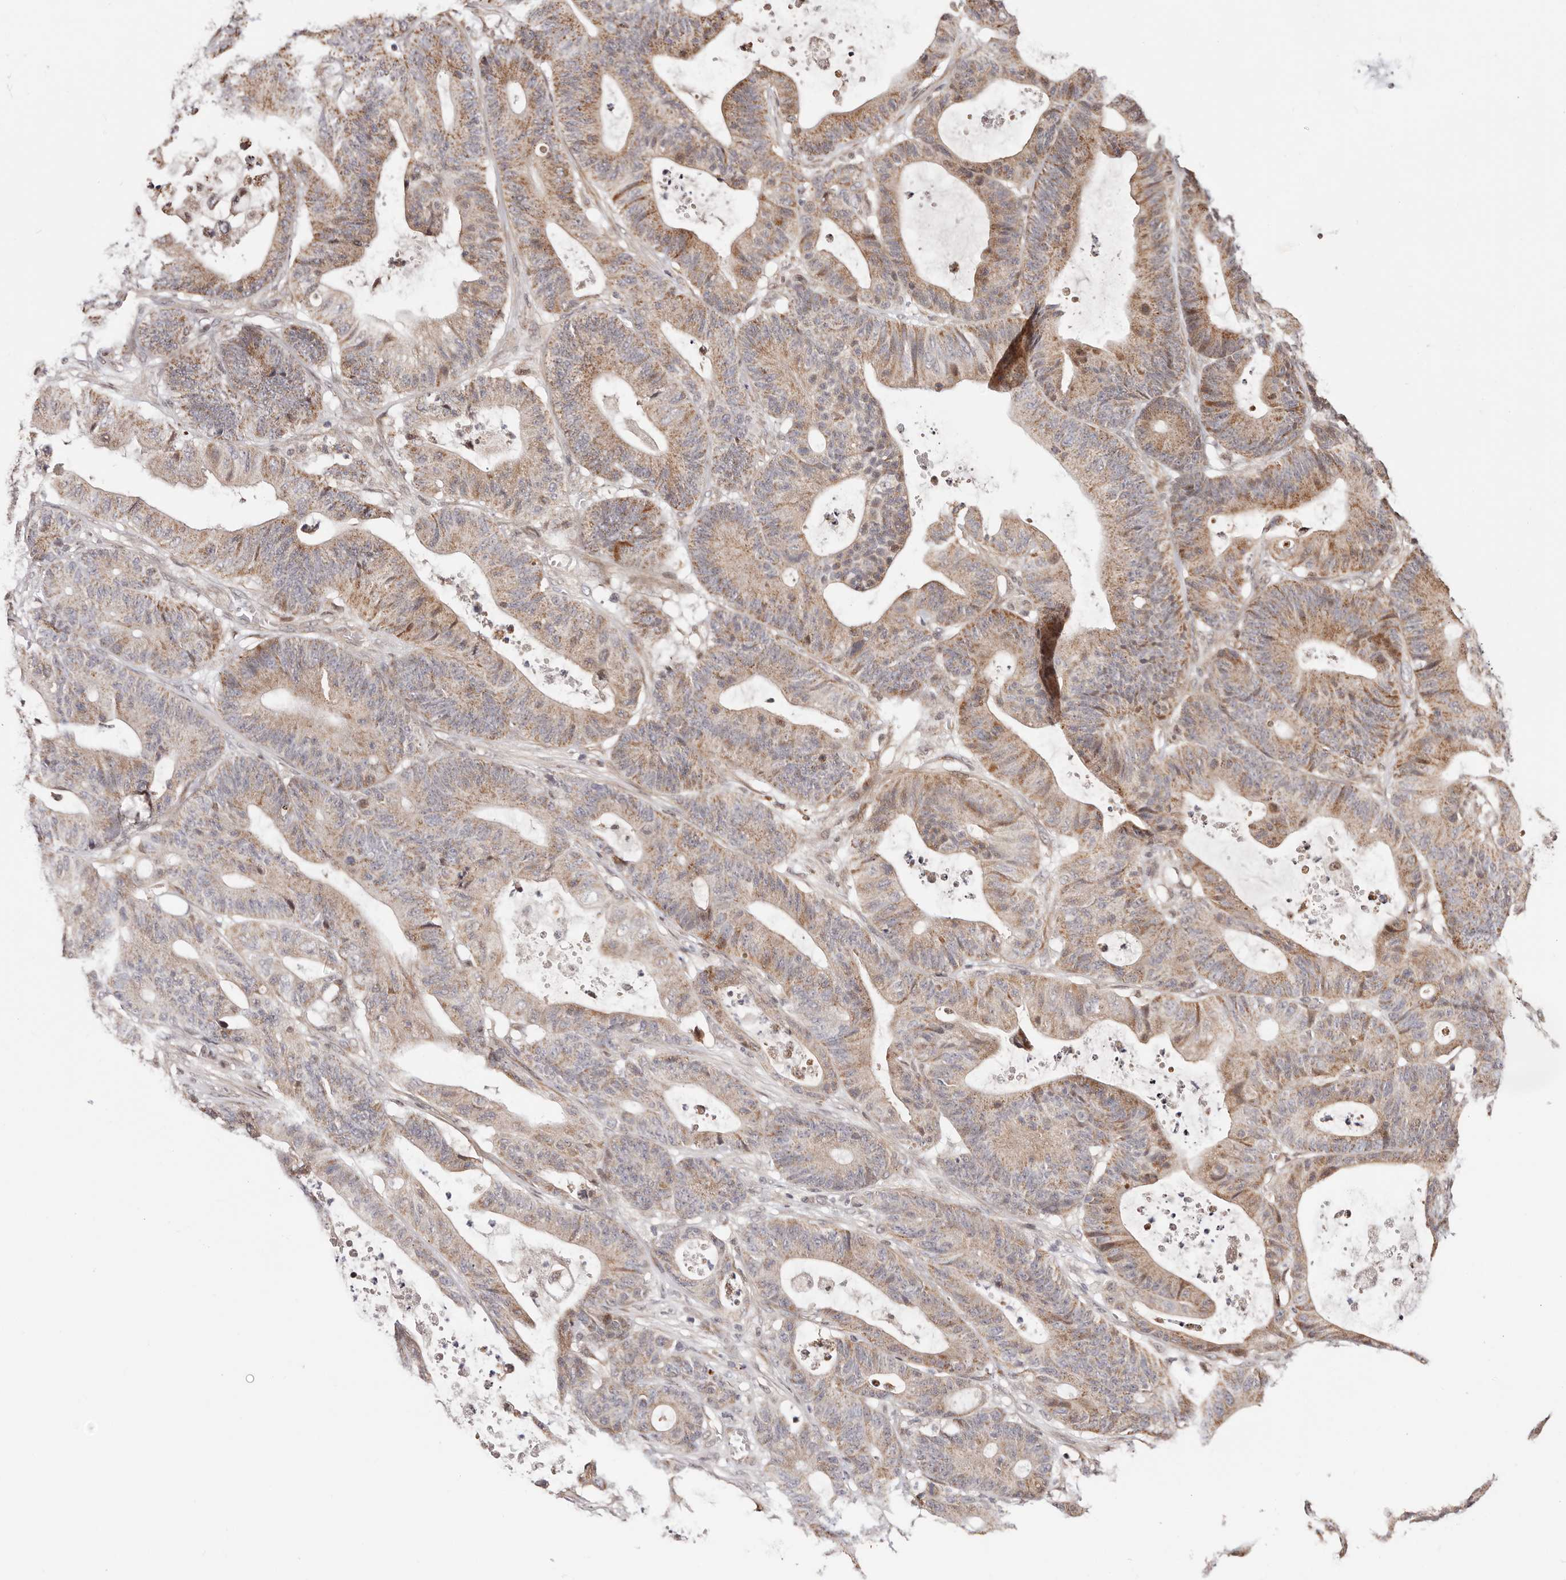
{"staining": {"intensity": "moderate", "quantity": "25%-75%", "location": "cytoplasmic/membranous"}, "tissue": "colorectal cancer", "cell_type": "Tumor cells", "image_type": "cancer", "snomed": [{"axis": "morphology", "description": "Adenocarcinoma, NOS"}, {"axis": "topography", "description": "Colon"}], "caption": "Immunohistochemistry micrograph of neoplastic tissue: colorectal cancer stained using IHC exhibits medium levels of moderate protein expression localized specifically in the cytoplasmic/membranous of tumor cells, appearing as a cytoplasmic/membranous brown color.", "gene": "HIVEP3", "patient": {"sex": "female", "age": 84}}